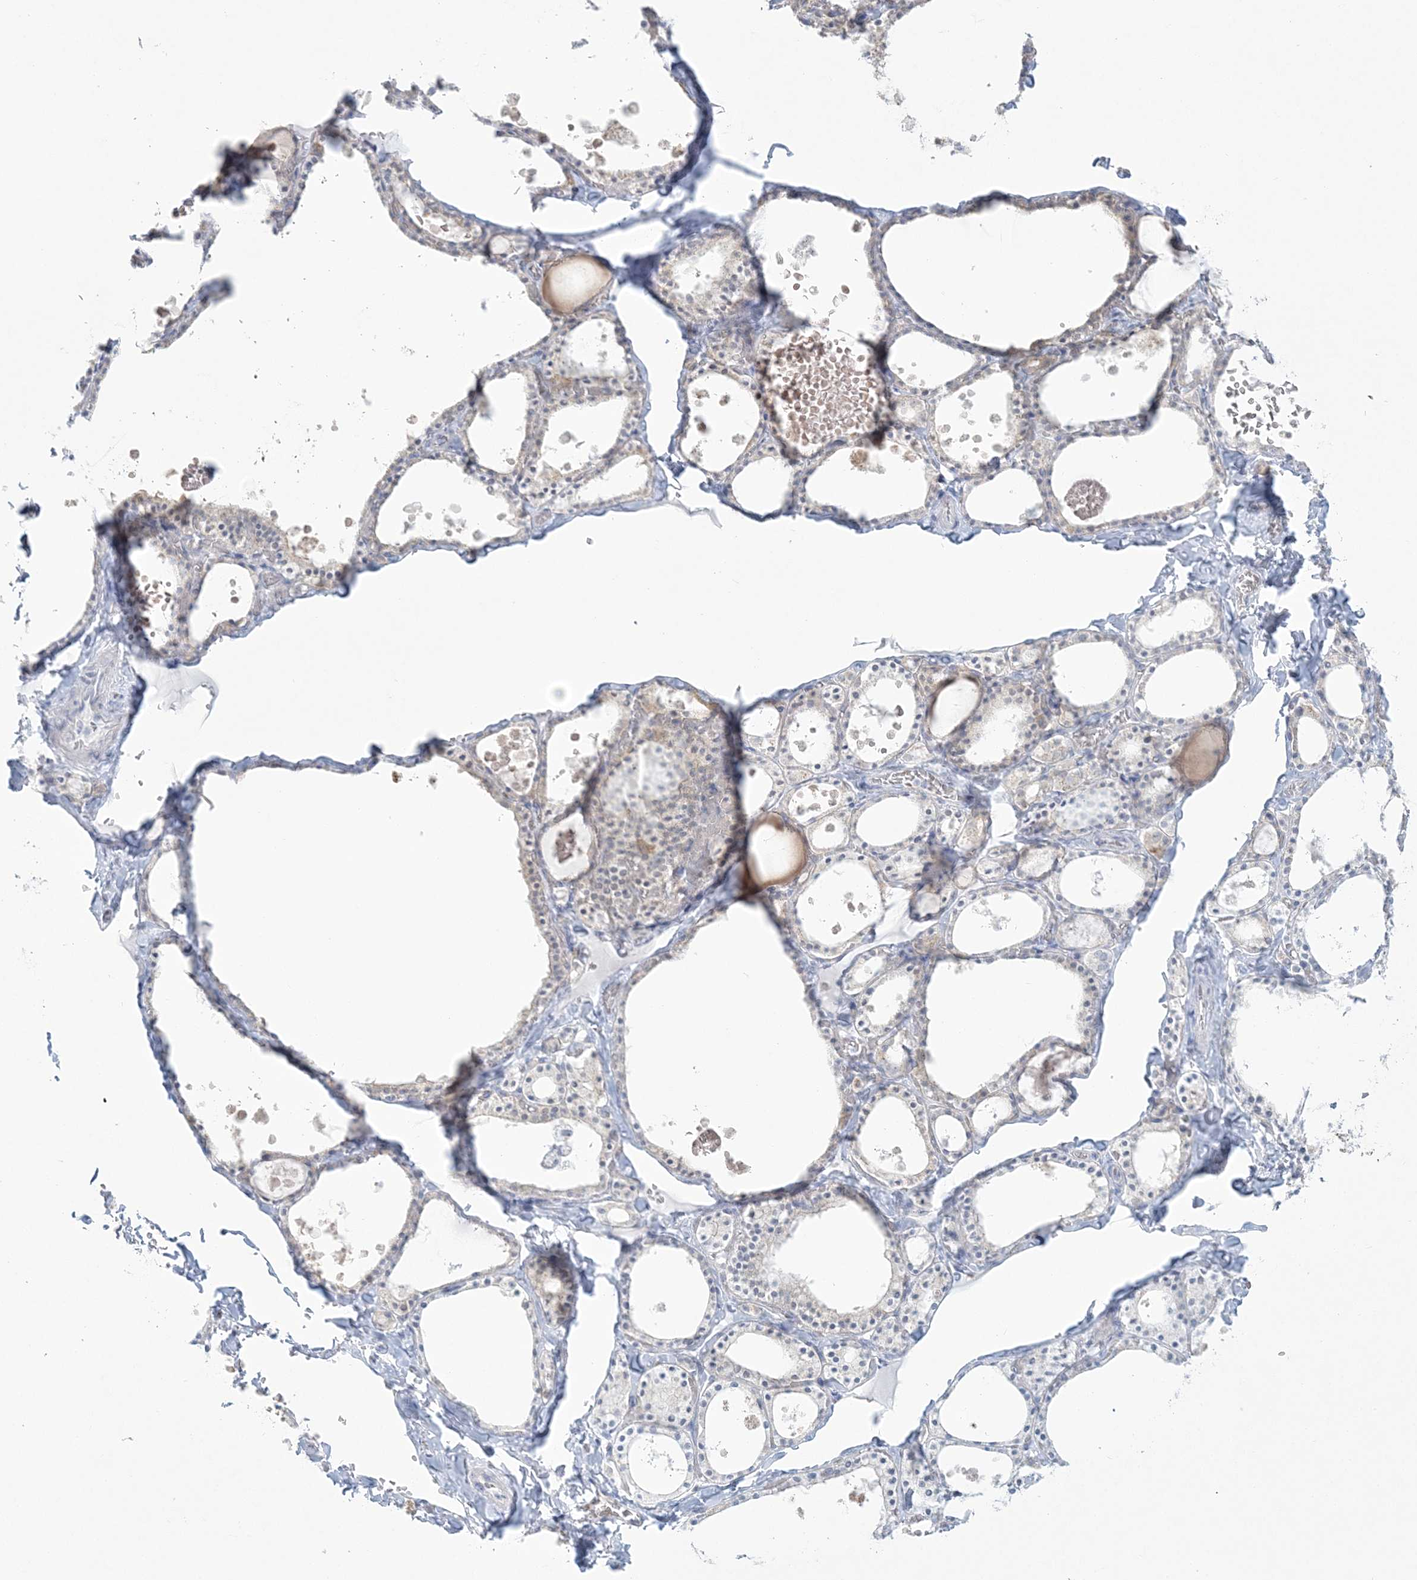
{"staining": {"intensity": "weak", "quantity": "<25%", "location": "cytoplasmic/membranous"}, "tissue": "thyroid gland", "cell_type": "Glandular cells", "image_type": "normal", "snomed": [{"axis": "morphology", "description": "Normal tissue, NOS"}, {"axis": "topography", "description": "Thyroid gland"}], "caption": "This is a photomicrograph of immunohistochemistry staining of normal thyroid gland, which shows no staining in glandular cells.", "gene": "ENSG00000288637", "patient": {"sex": "male", "age": 56}}